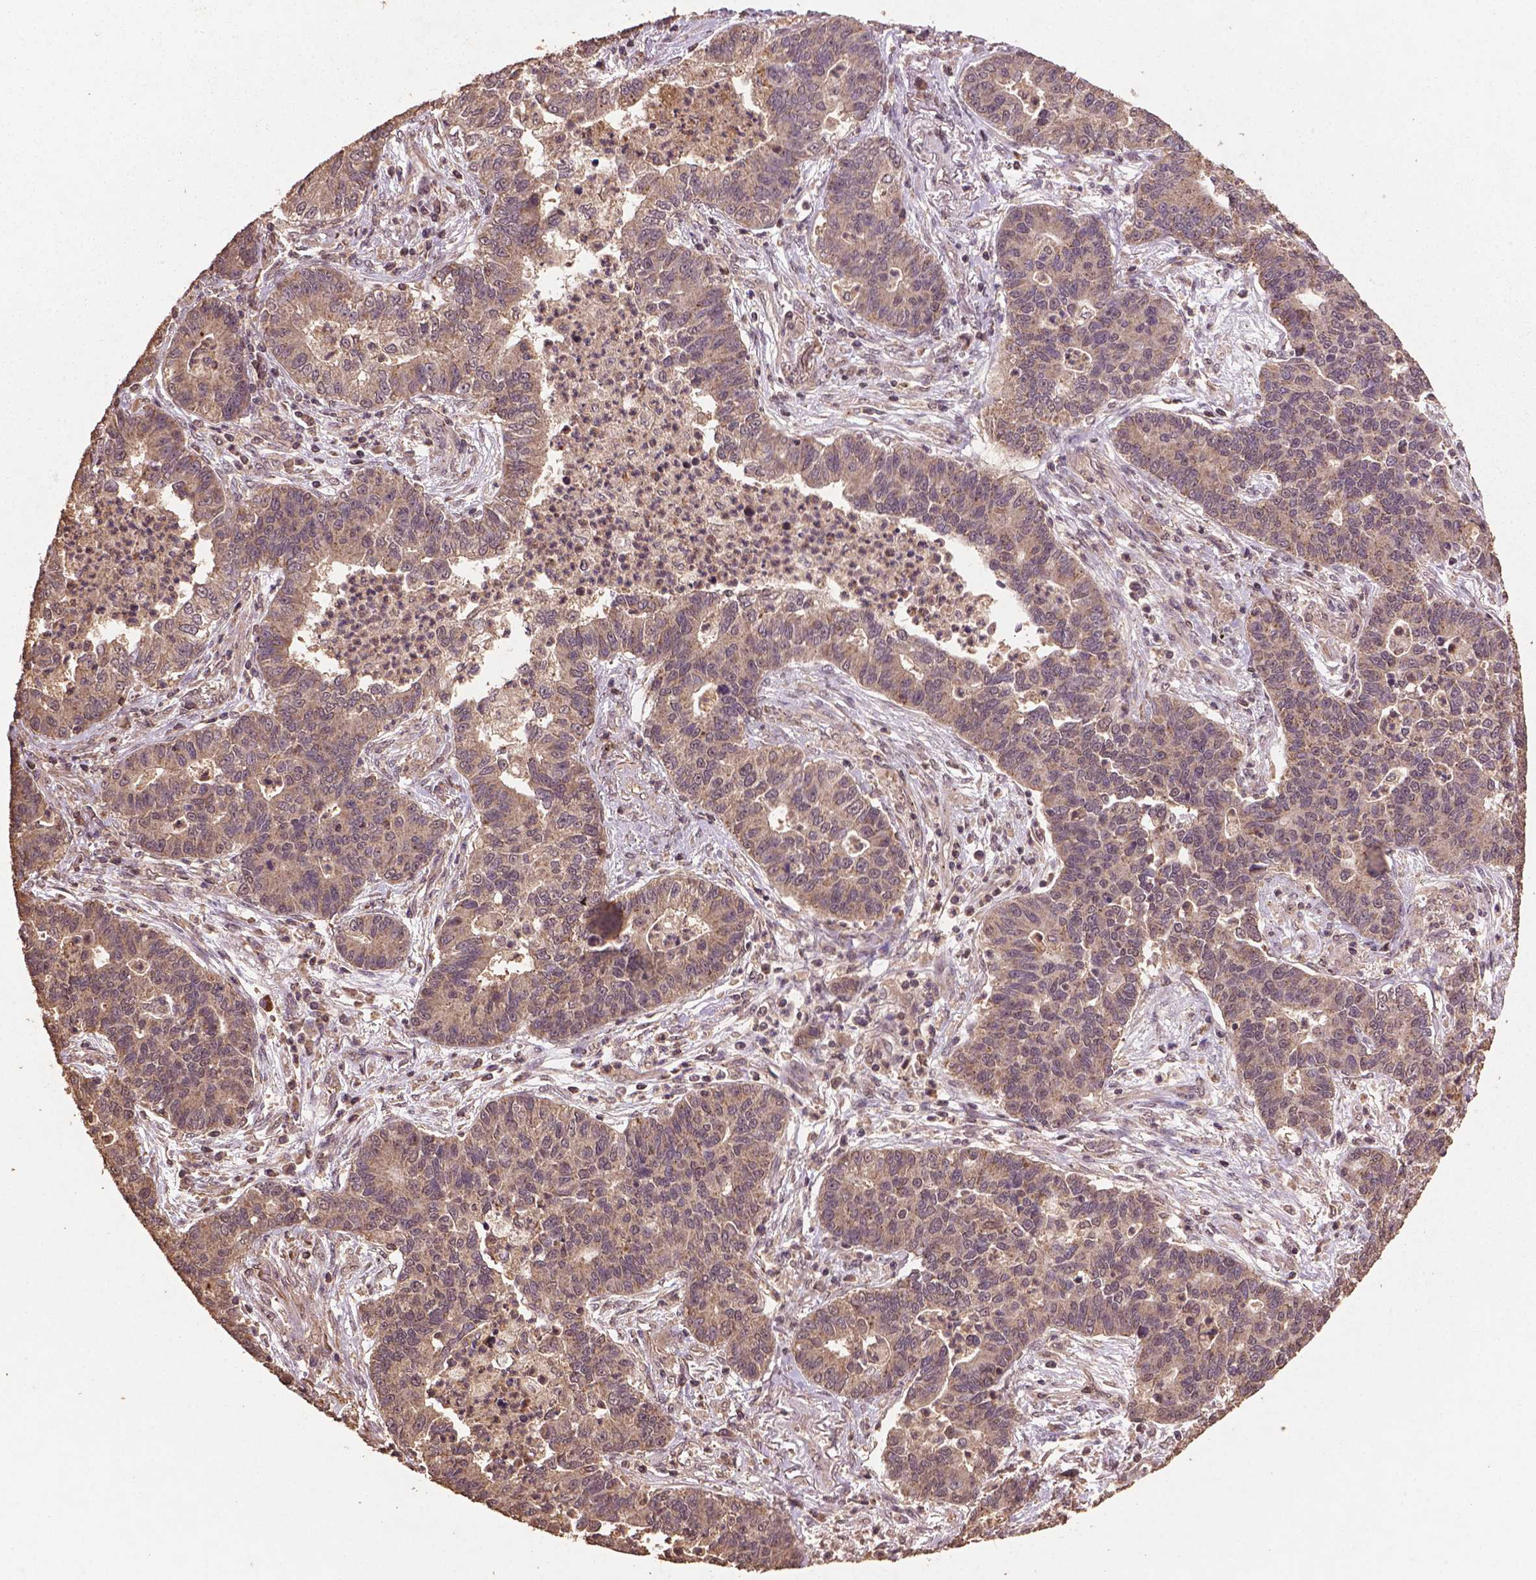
{"staining": {"intensity": "negative", "quantity": "none", "location": "none"}, "tissue": "lung cancer", "cell_type": "Tumor cells", "image_type": "cancer", "snomed": [{"axis": "morphology", "description": "Adenocarcinoma, NOS"}, {"axis": "topography", "description": "Lung"}], "caption": "Adenocarcinoma (lung) stained for a protein using IHC displays no staining tumor cells.", "gene": "BABAM1", "patient": {"sex": "female", "age": 57}}